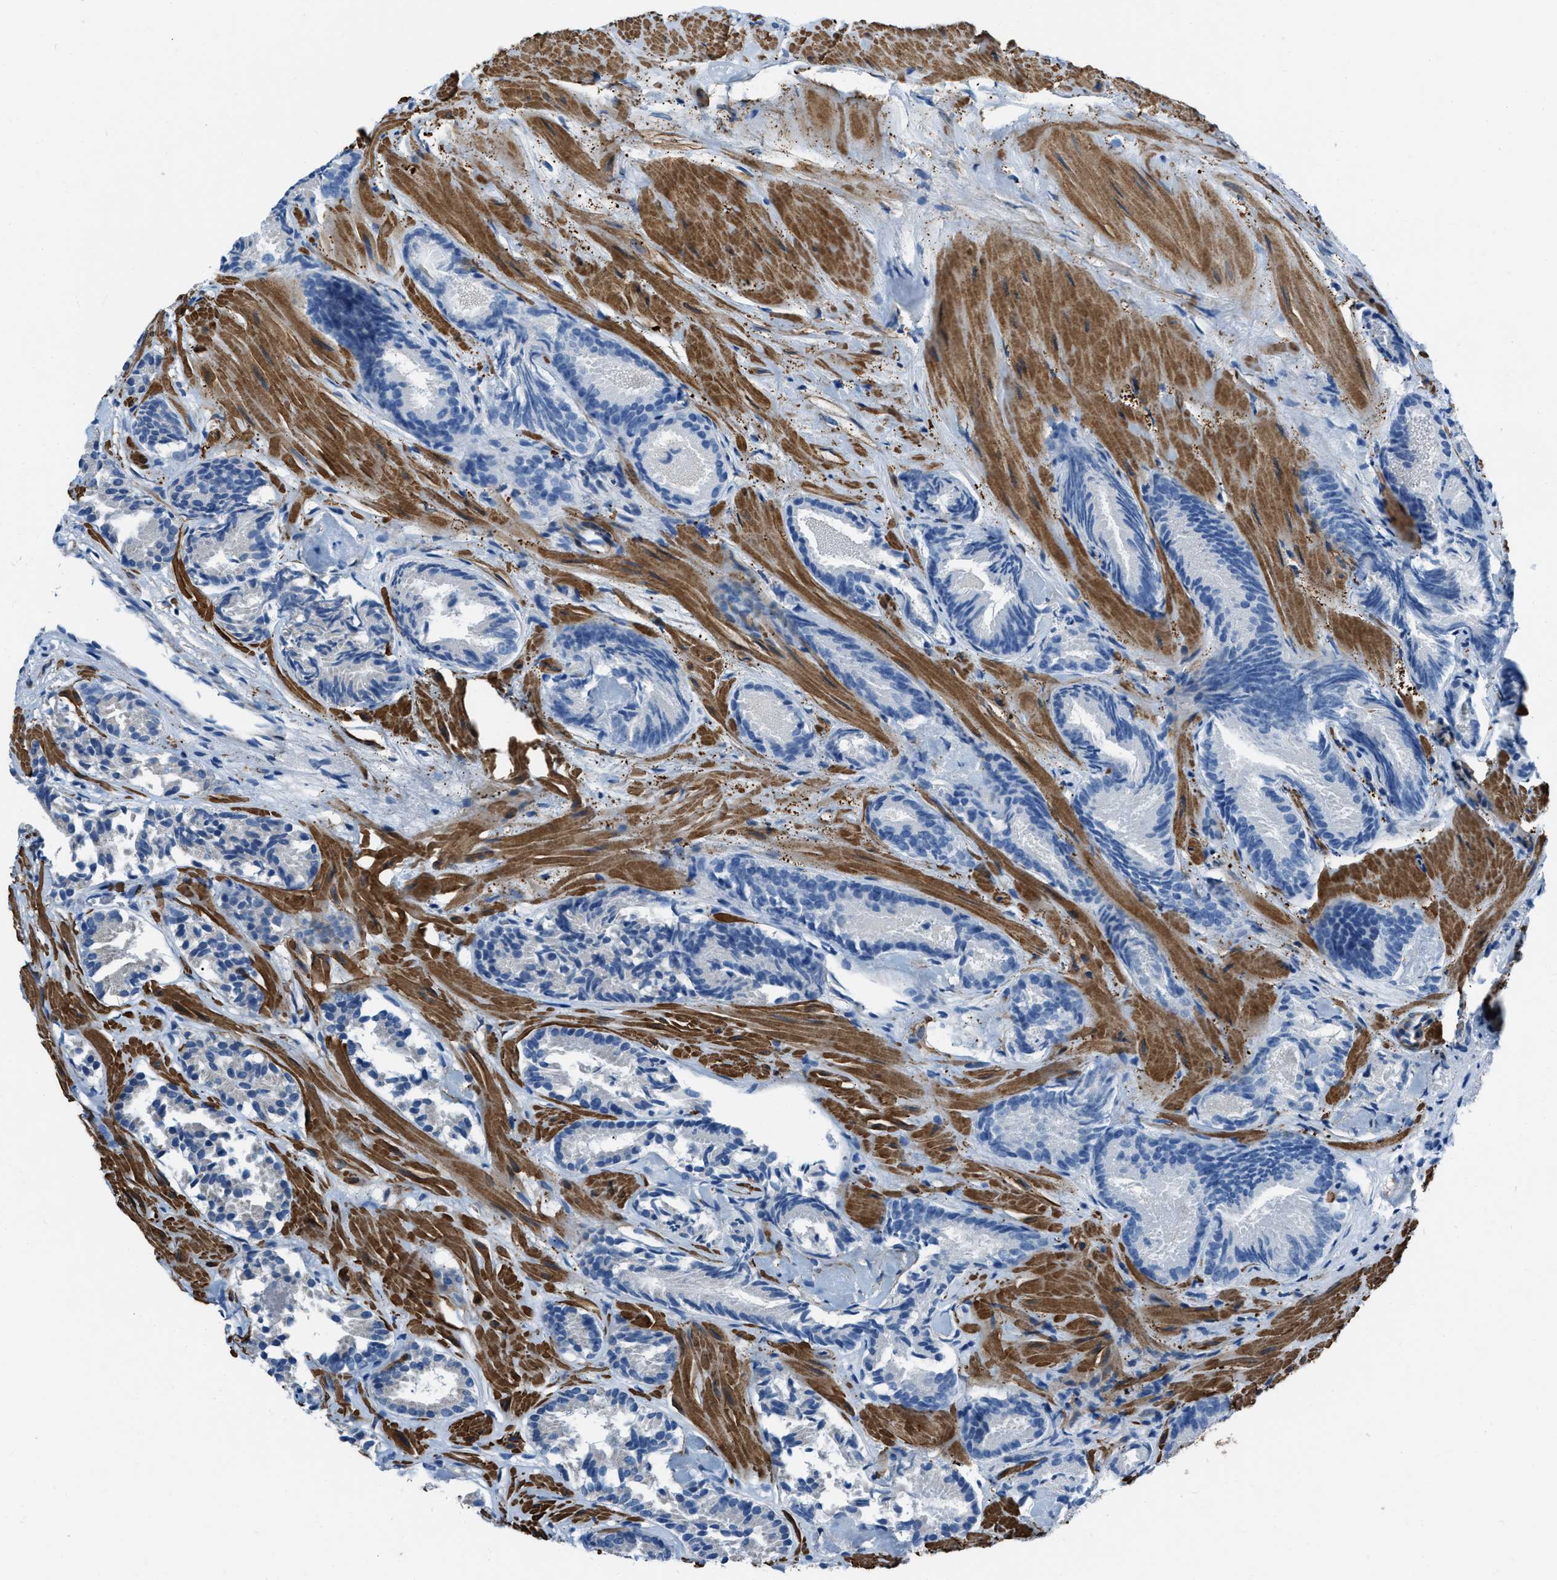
{"staining": {"intensity": "negative", "quantity": "none", "location": "none"}, "tissue": "prostate cancer", "cell_type": "Tumor cells", "image_type": "cancer", "snomed": [{"axis": "morphology", "description": "Adenocarcinoma, Low grade"}, {"axis": "topography", "description": "Prostate"}], "caption": "Tumor cells are negative for brown protein staining in prostate cancer (low-grade adenocarcinoma).", "gene": "SPATC1L", "patient": {"sex": "male", "age": 51}}